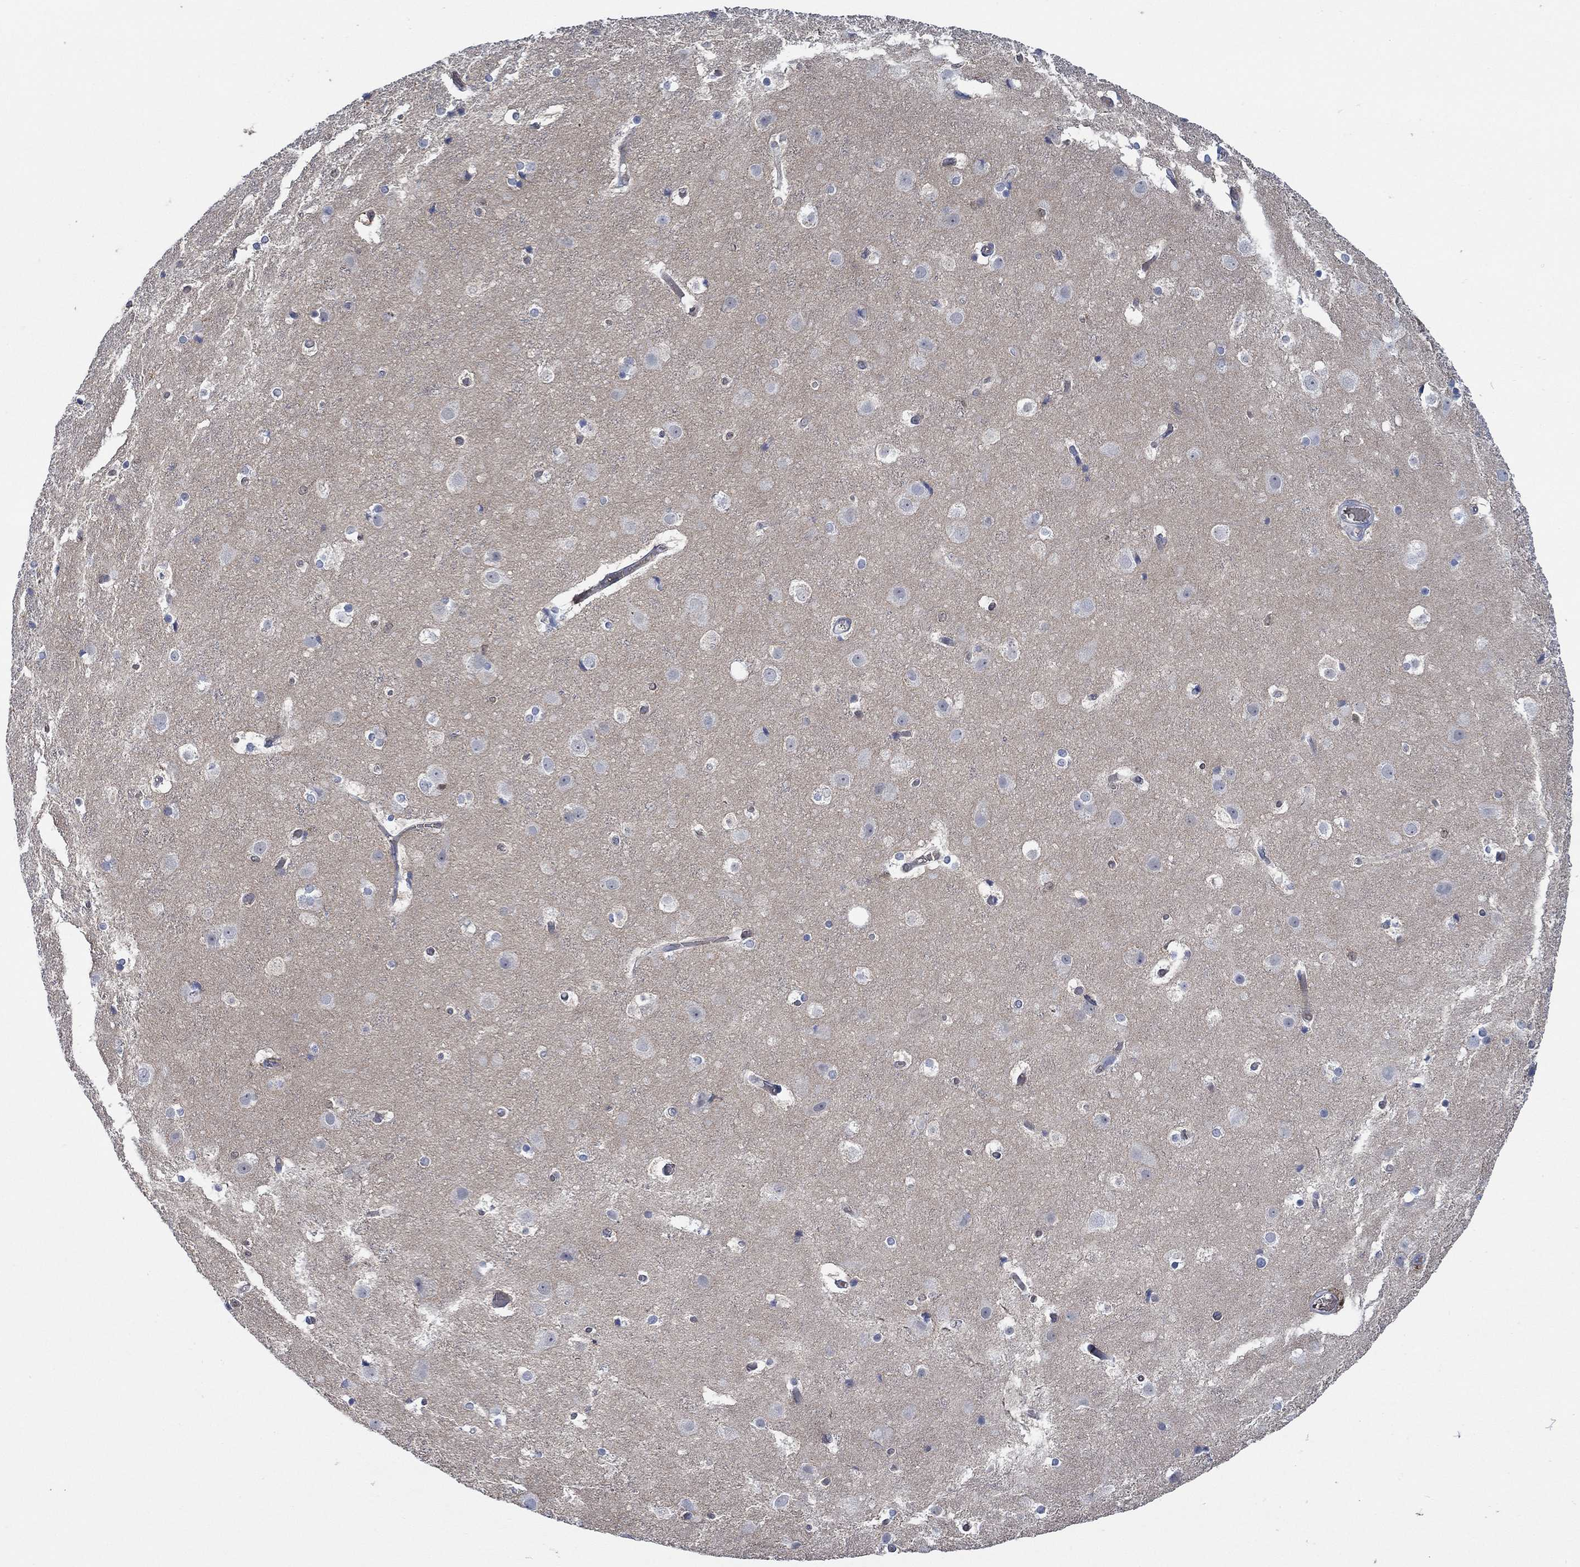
{"staining": {"intensity": "negative", "quantity": "none", "location": "none"}, "tissue": "cerebral cortex", "cell_type": "Endothelial cells", "image_type": "normal", "snomed": [{"axis": "morphology", "description": "Normal tissue, NOS"}, {"axis": "topography", "description": "Cerebral cortex"}], "caption": "The image shows no staining of endothelial cells in normal cerebral cortex. Brightfield microscopy of IHC stained with DAB (3,3'-diaminobenzidine) (brown) and hematoxylin (blue), captured at high magnification.", "gene": "MPP1", "patient": {"sex": "female", "age": 52}}